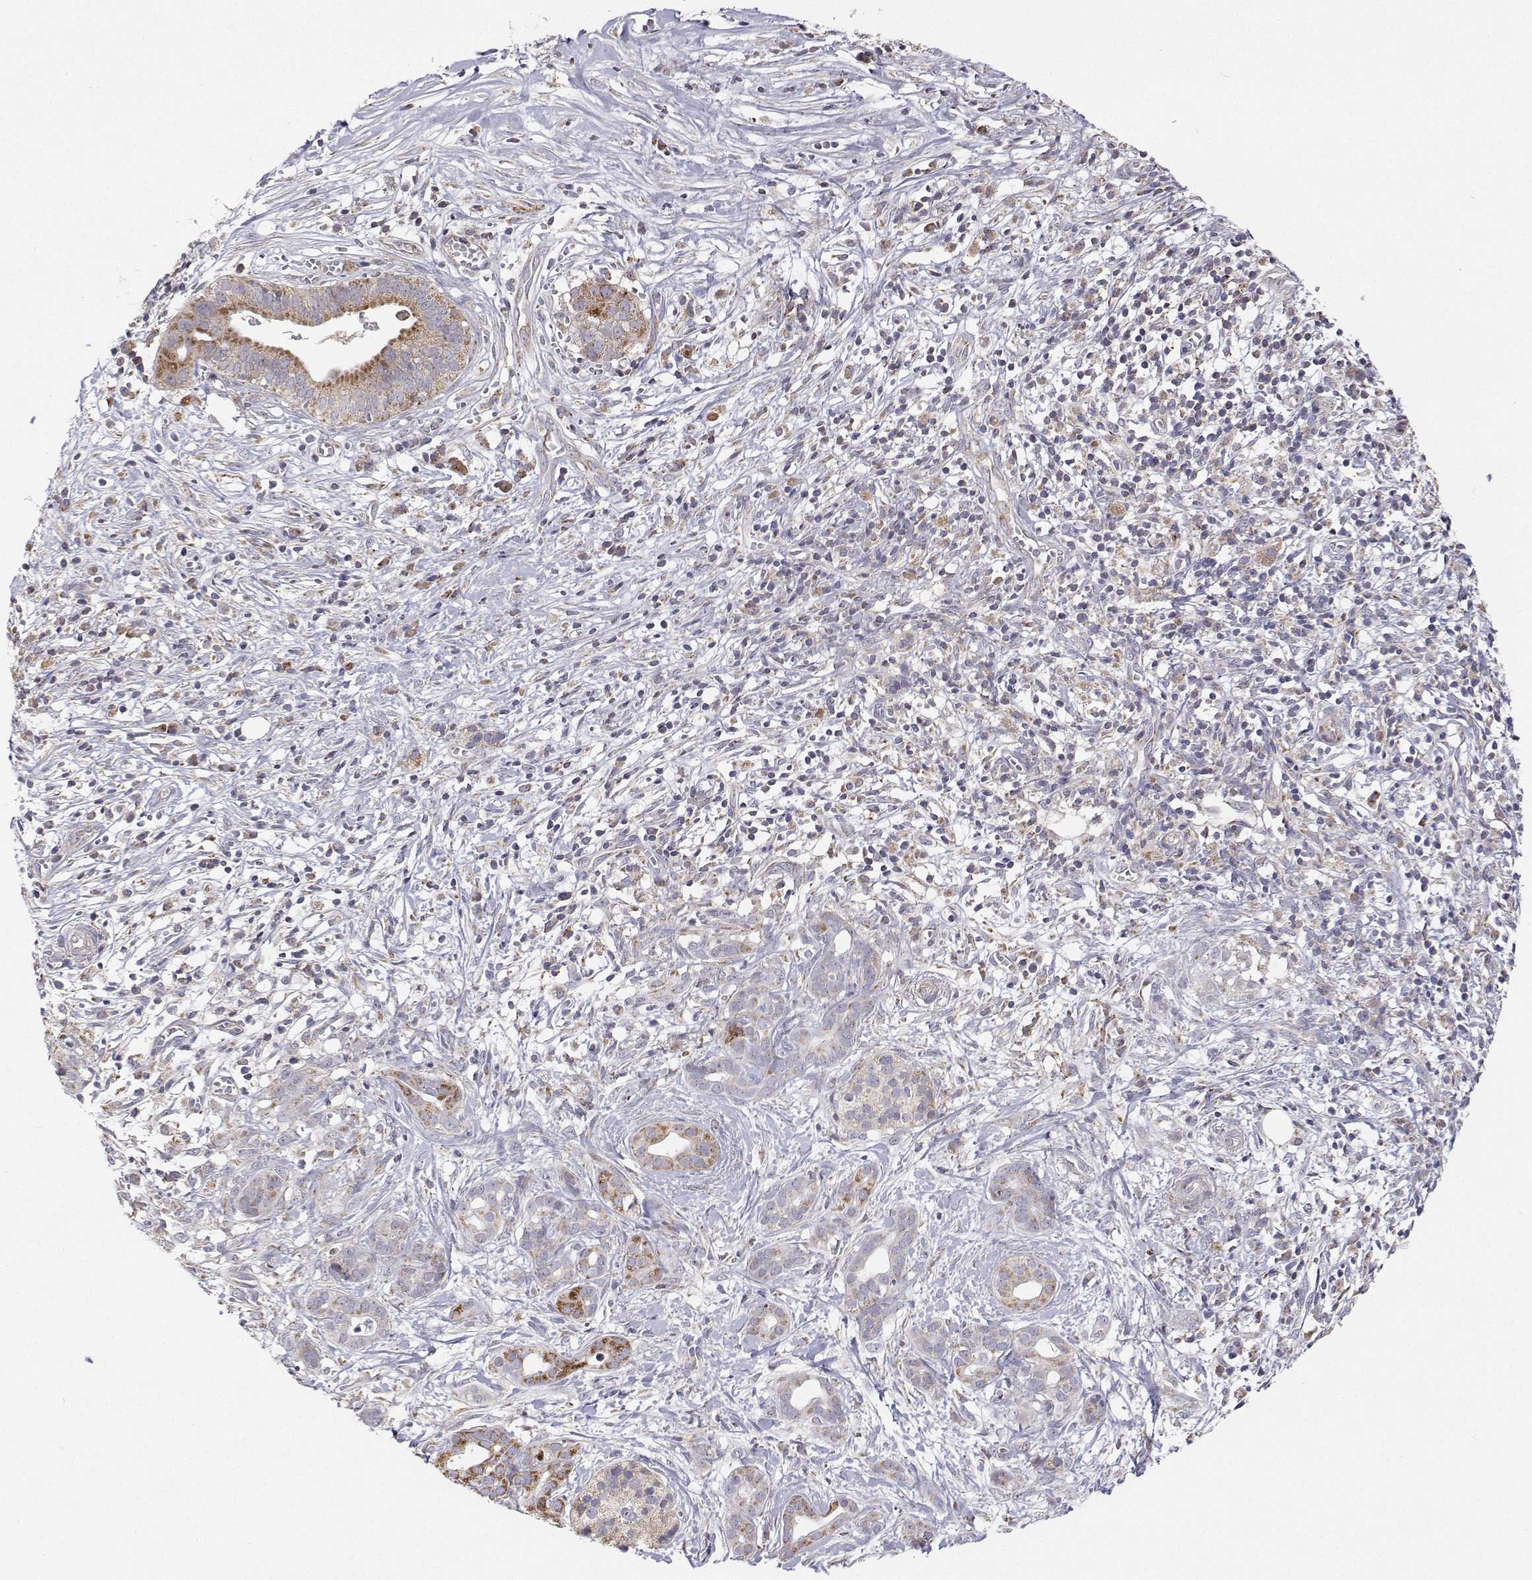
{"staining": {"intensity": "moderate", "quantity": ">75%", "location": "cytoplasmic/membranous"}, "tissue": "pancreatic cancer", "cell_type": "Tumor cells", "image_type": "cancer", "snomed": [{"axis": "morphology", "description": "Adenocarcinoma, NOS"}, {"axis": "topography", "description": "Pancreas"}], "caption": "This is a histology image of immunohistochemistry (IHC) staining of pancreatic cancer (adenocarcinoma), which shows moderate staining in the cytoplasmic/membranous of tumor cells.", "gene": "MRPL3", "patient": {"sex": "male", "age": 61}}